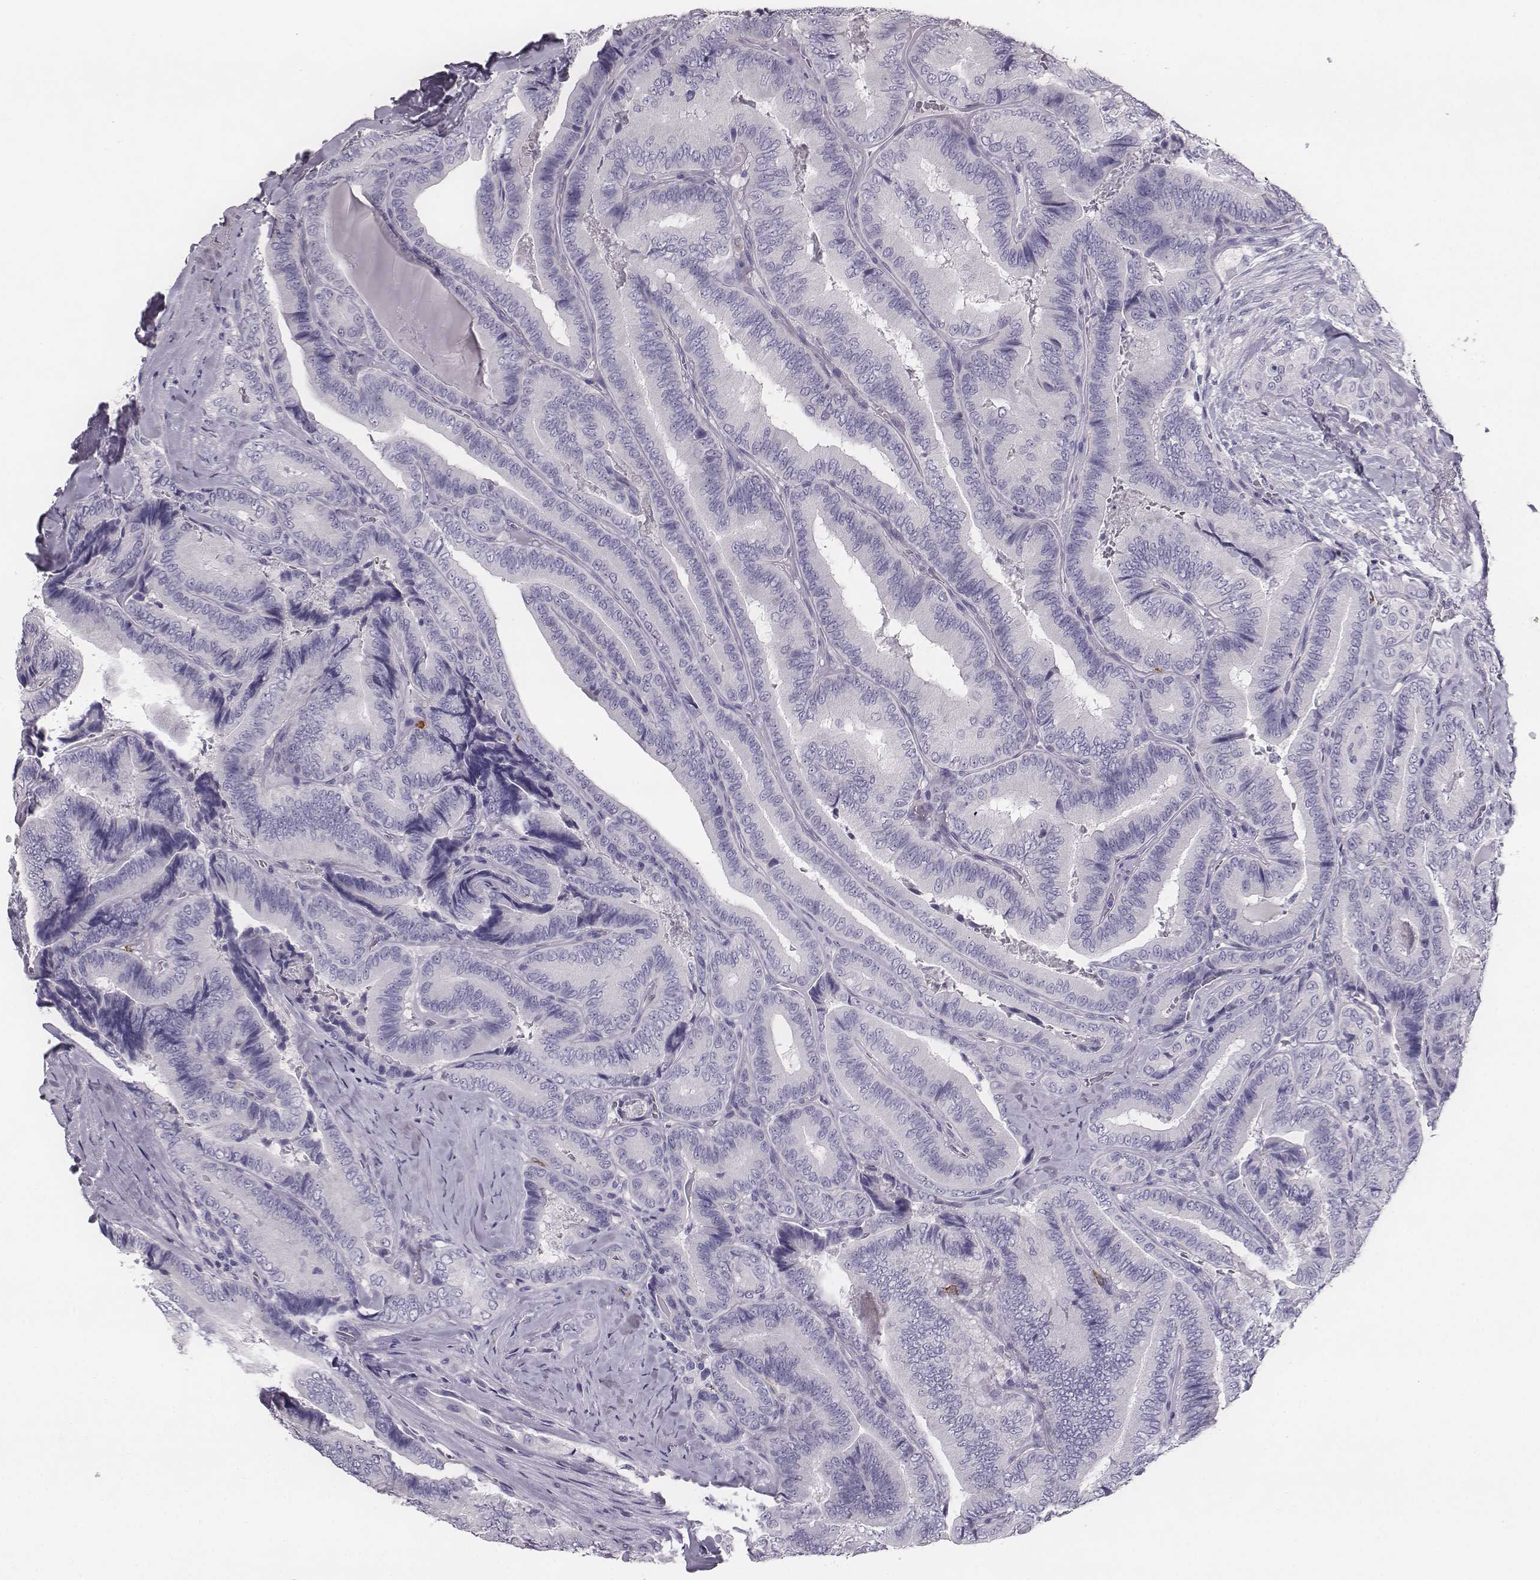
{"staining": {"intensity": "negative", "quantity": "none", "location": "none"}, "tissue": "thyroid cancer", "cell_type": "Tumor cells", "image_type": "cancer", "snomed": [{"axis": "morphology", "description": "Papillary adenocarcinoma, NOS"}, {"axis": "topography", "description": "Thyroid gland"}], "caption": "IHC of human thyroid cancer (papillary adenocarcinoma) reveals no expression in tumor cells.", "gene": "NPTXR", "patient": {"sex": "male", "age": 61}}